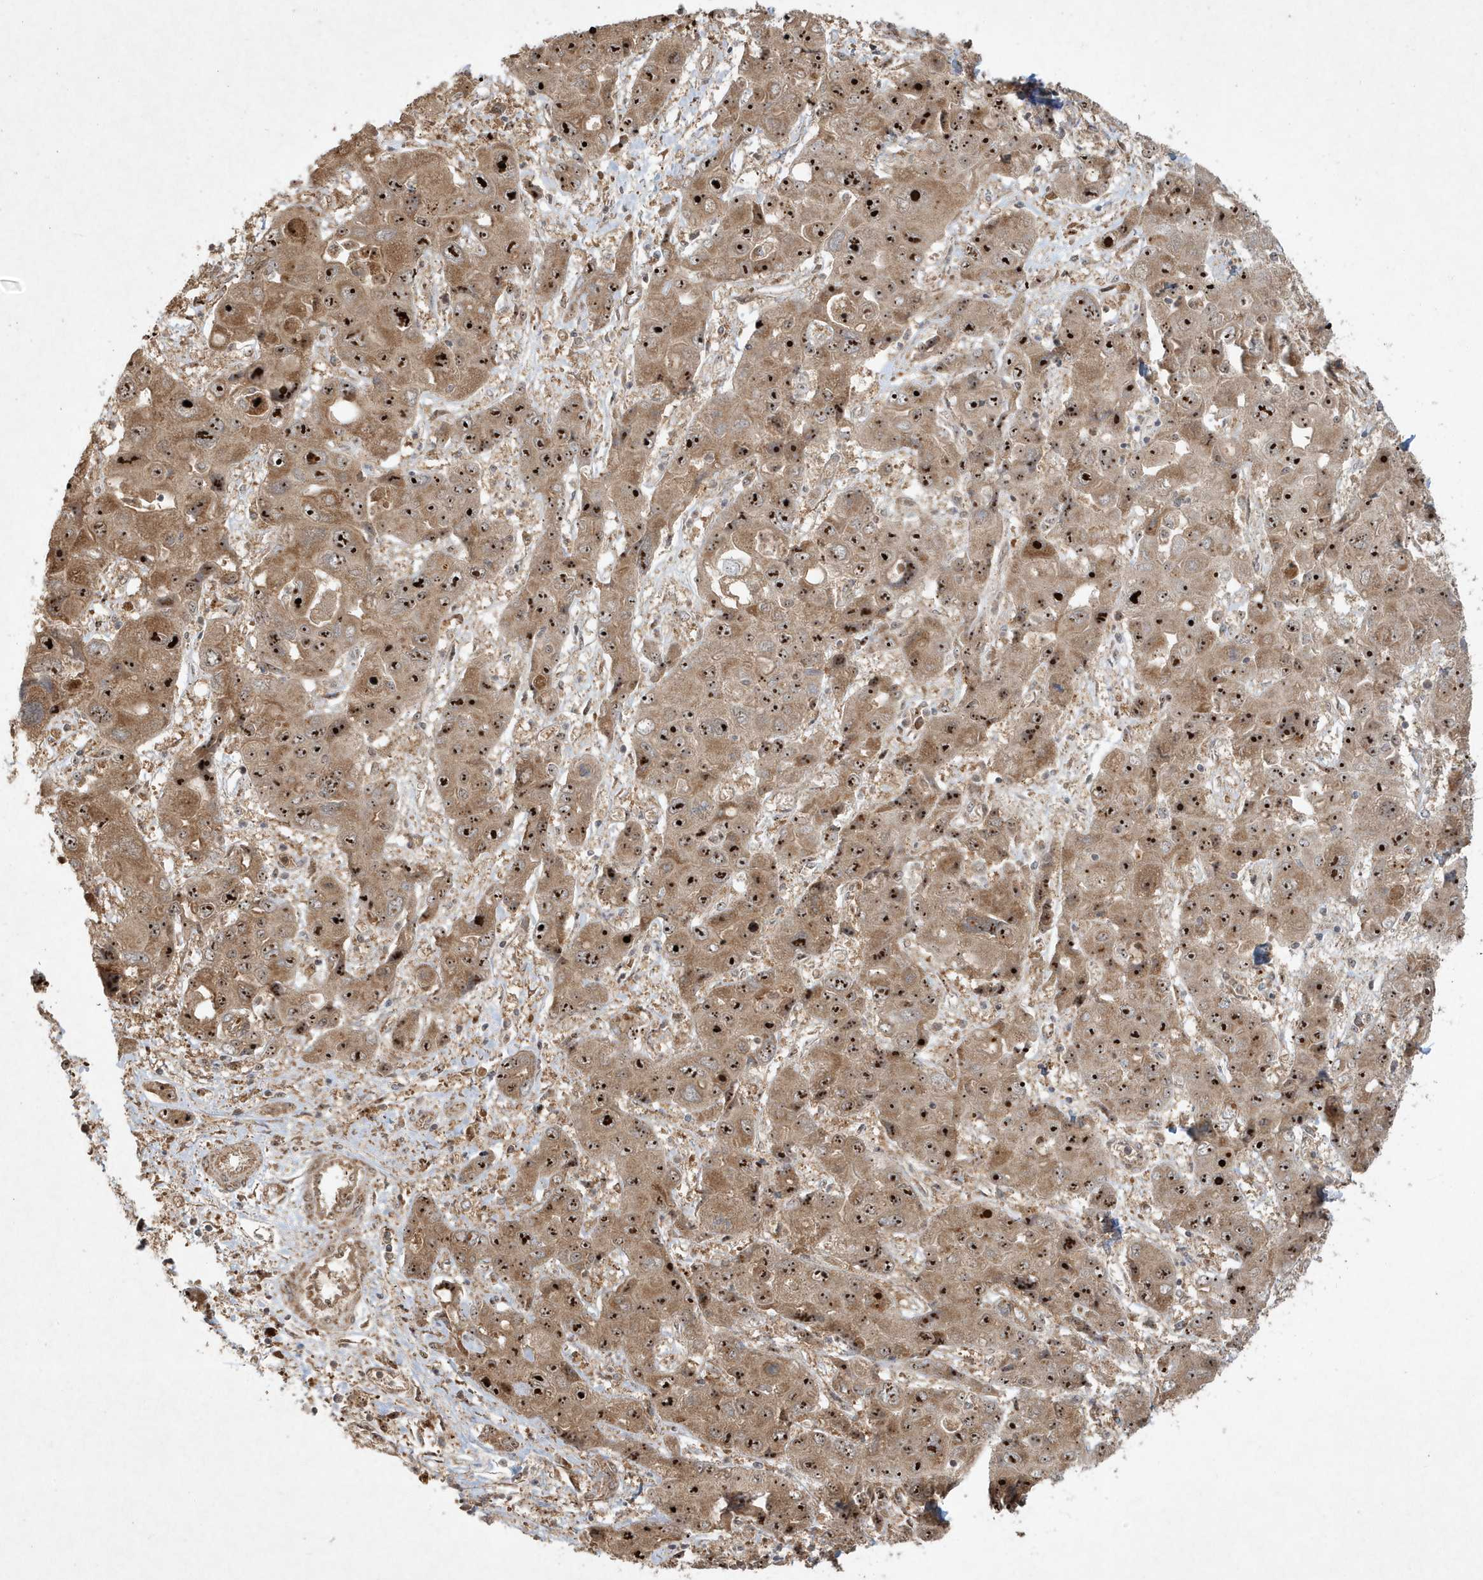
{"staining": {"intensity": "strong", "quantity": ">75%", "location": "cytoplasmic/membranous,nuclear"}, "tissue": "liver cancer", "cell_type": "Tumor cells", "image_type": "cancer", "snomed": [{"axis": "morphology", "description": "Cholangiocarcinoma"}, {"axis": "topography", "description": "Liver"}], "caption": "Protein expression analysis of liver cancer (cholangiocarcinoma) displays strong cytoplasmic/membranous and nuclear positivity in about >75% of tumor cells.", "gene": "ABCB9", "patient": {"sex": "male", "age": 67}}